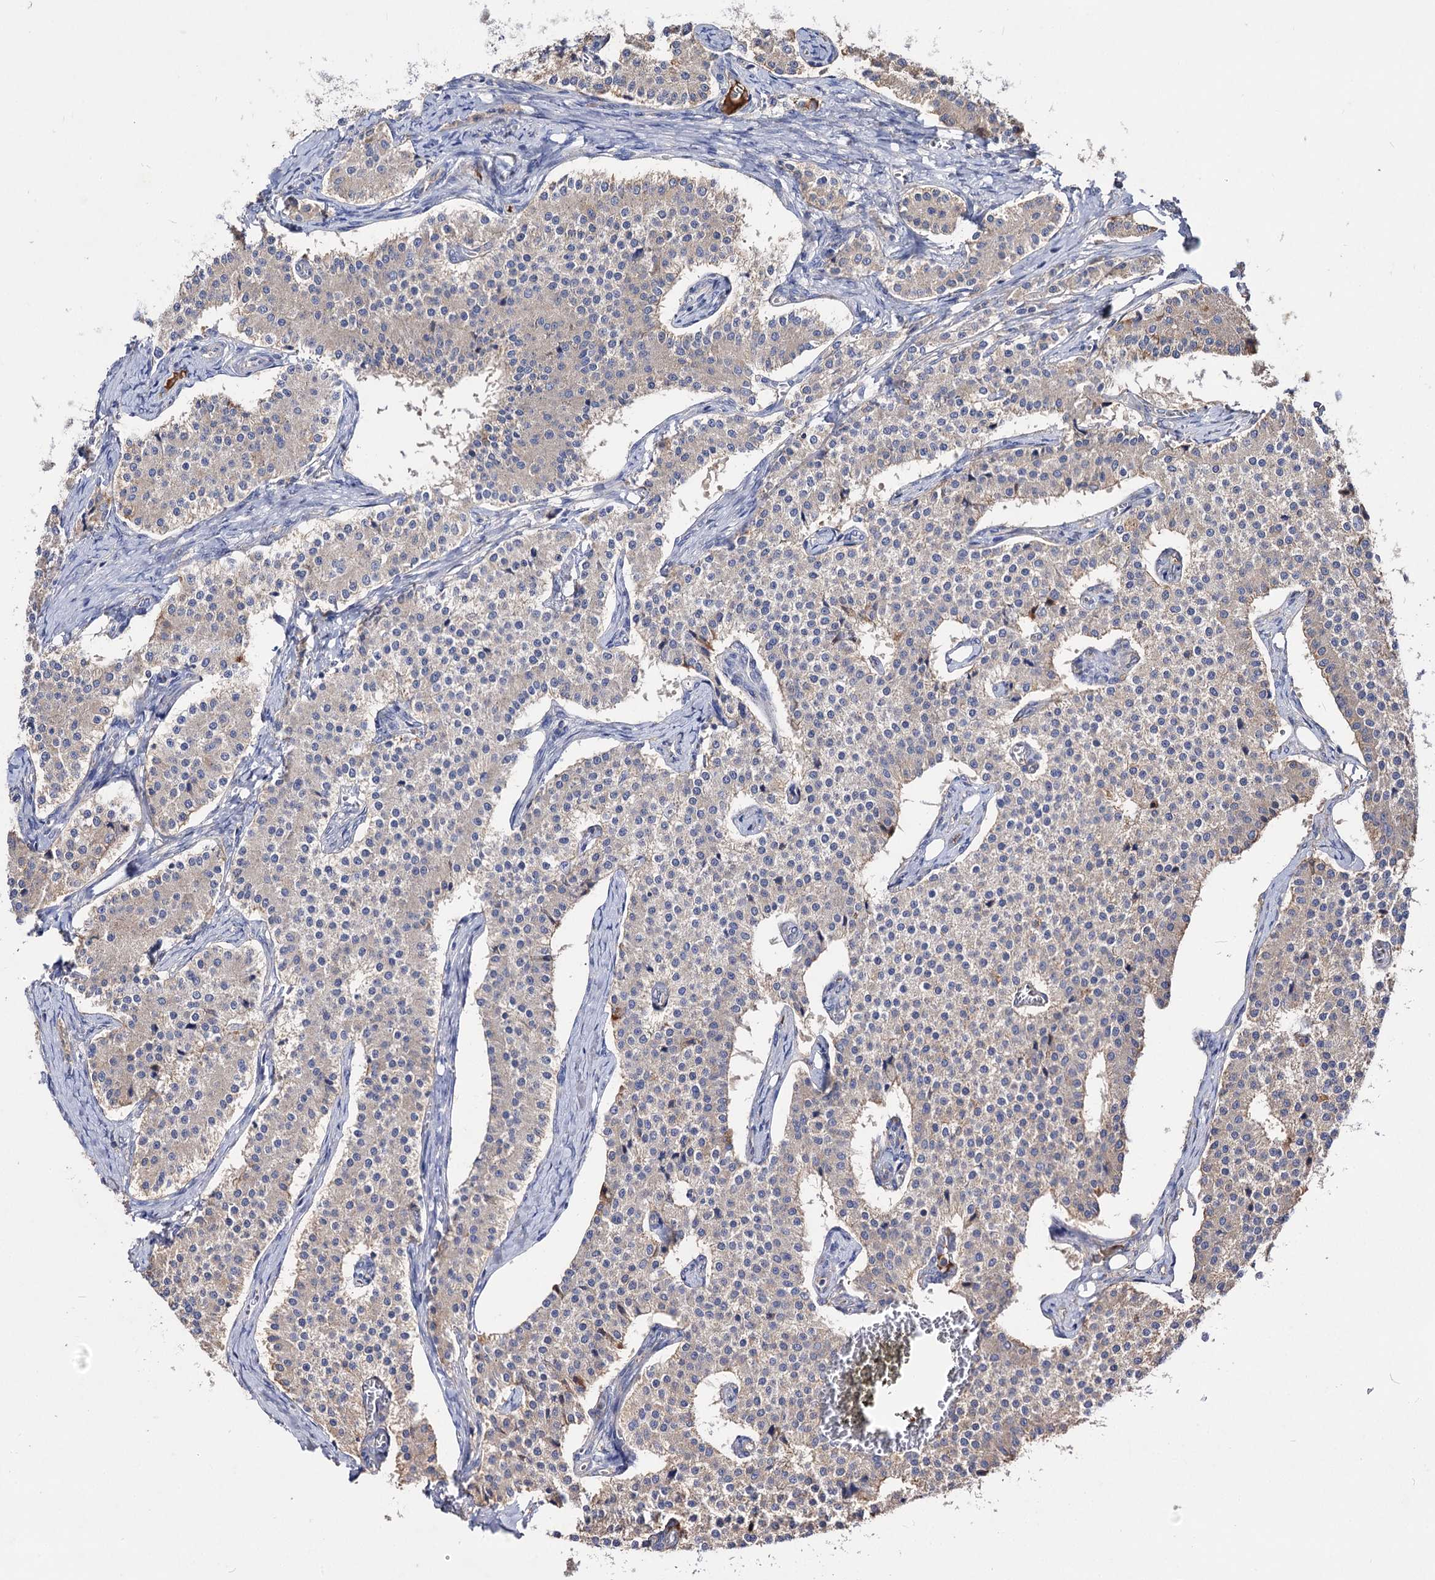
{"staining": {"intensity": "weak", "quantity": ">75%", "location": "cytoplasmic/membranous"}, "tissue": "carcinoid", "cell_type": "Tumor cells", "image_type": "cancer", "snomed": [{"axis": "morphology", "description": "Carcinoid, malignant, NOS"}, {"axis": "topography", "description": "Colon"}], "caption": "Carcinoid stained for a protein reveals weak cytoplasmic/membranous positivity in tumor cells. (DAB = brown stain, brightfield microscopy at high magnification).", "gene": "ARFIP2", "patient": {"sex": "female", "age": 52}}